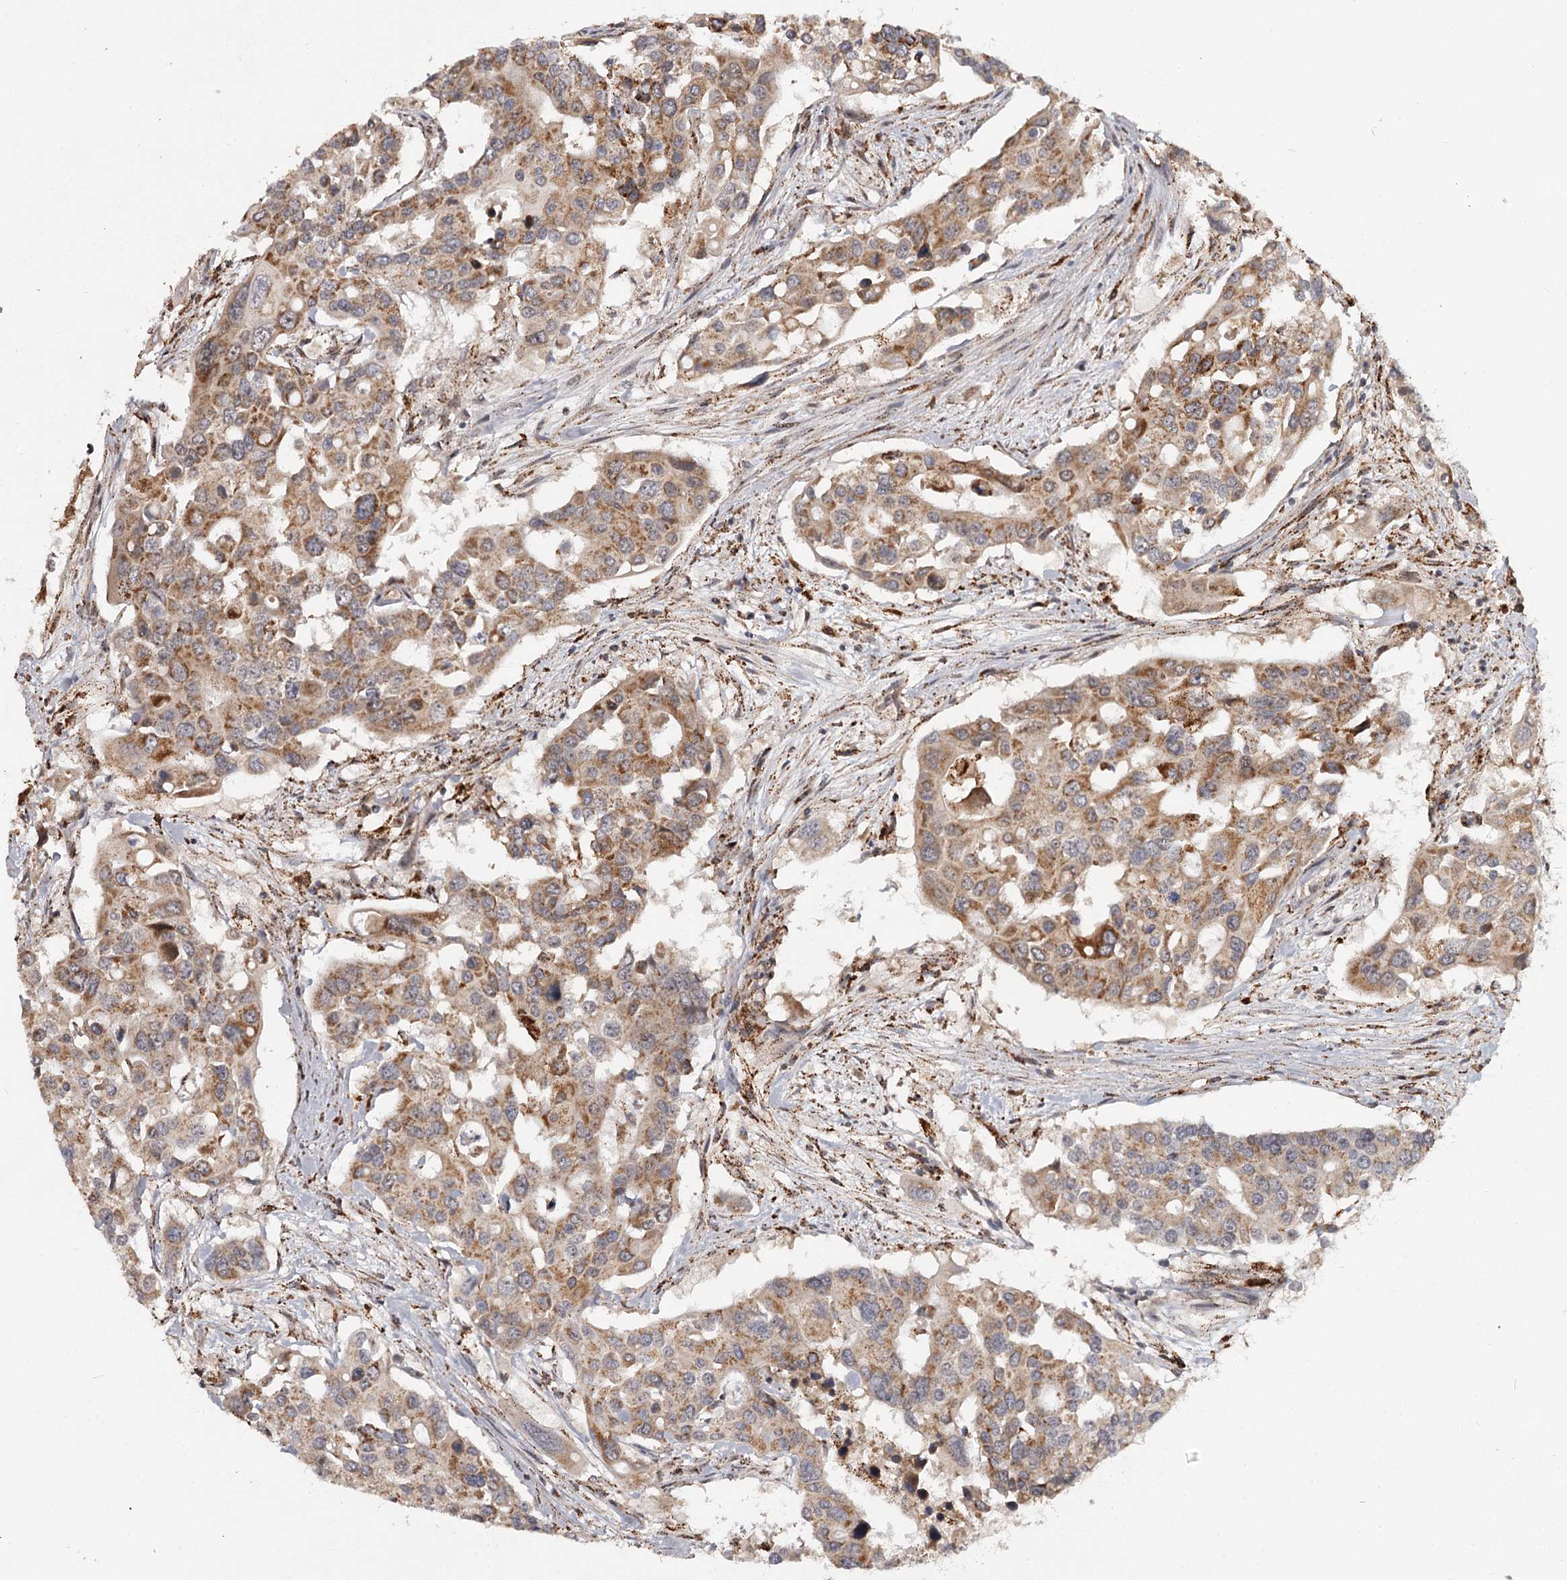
{"staining": {"intensity": "moderate", "quantity": ">75%", "location": "cytoplasmic/membranous"}, "tissue": "colorectal cancer", "cell_type": "Tumor cells", "image_type": "cancer", "snomed": [{"axis": "morphology", "description": "Adenocarcinoma, NOS"}, {"axis": "topography", "description": "Colon"}], "caption": "Immunohistochemical staining of human adenocarcinoma (colorectal) demonstrates medium levels of moderate cytoplasmic/membranous protein staining in about >75% of tumor cells. The staining was performed using DAB to visualize the protein expression in brown, while the nuclei were stained in blue with hematoxylin (Magnification: 20x).", "gene": "CDC123", "patient": {"sex": "male", "age": 77}}